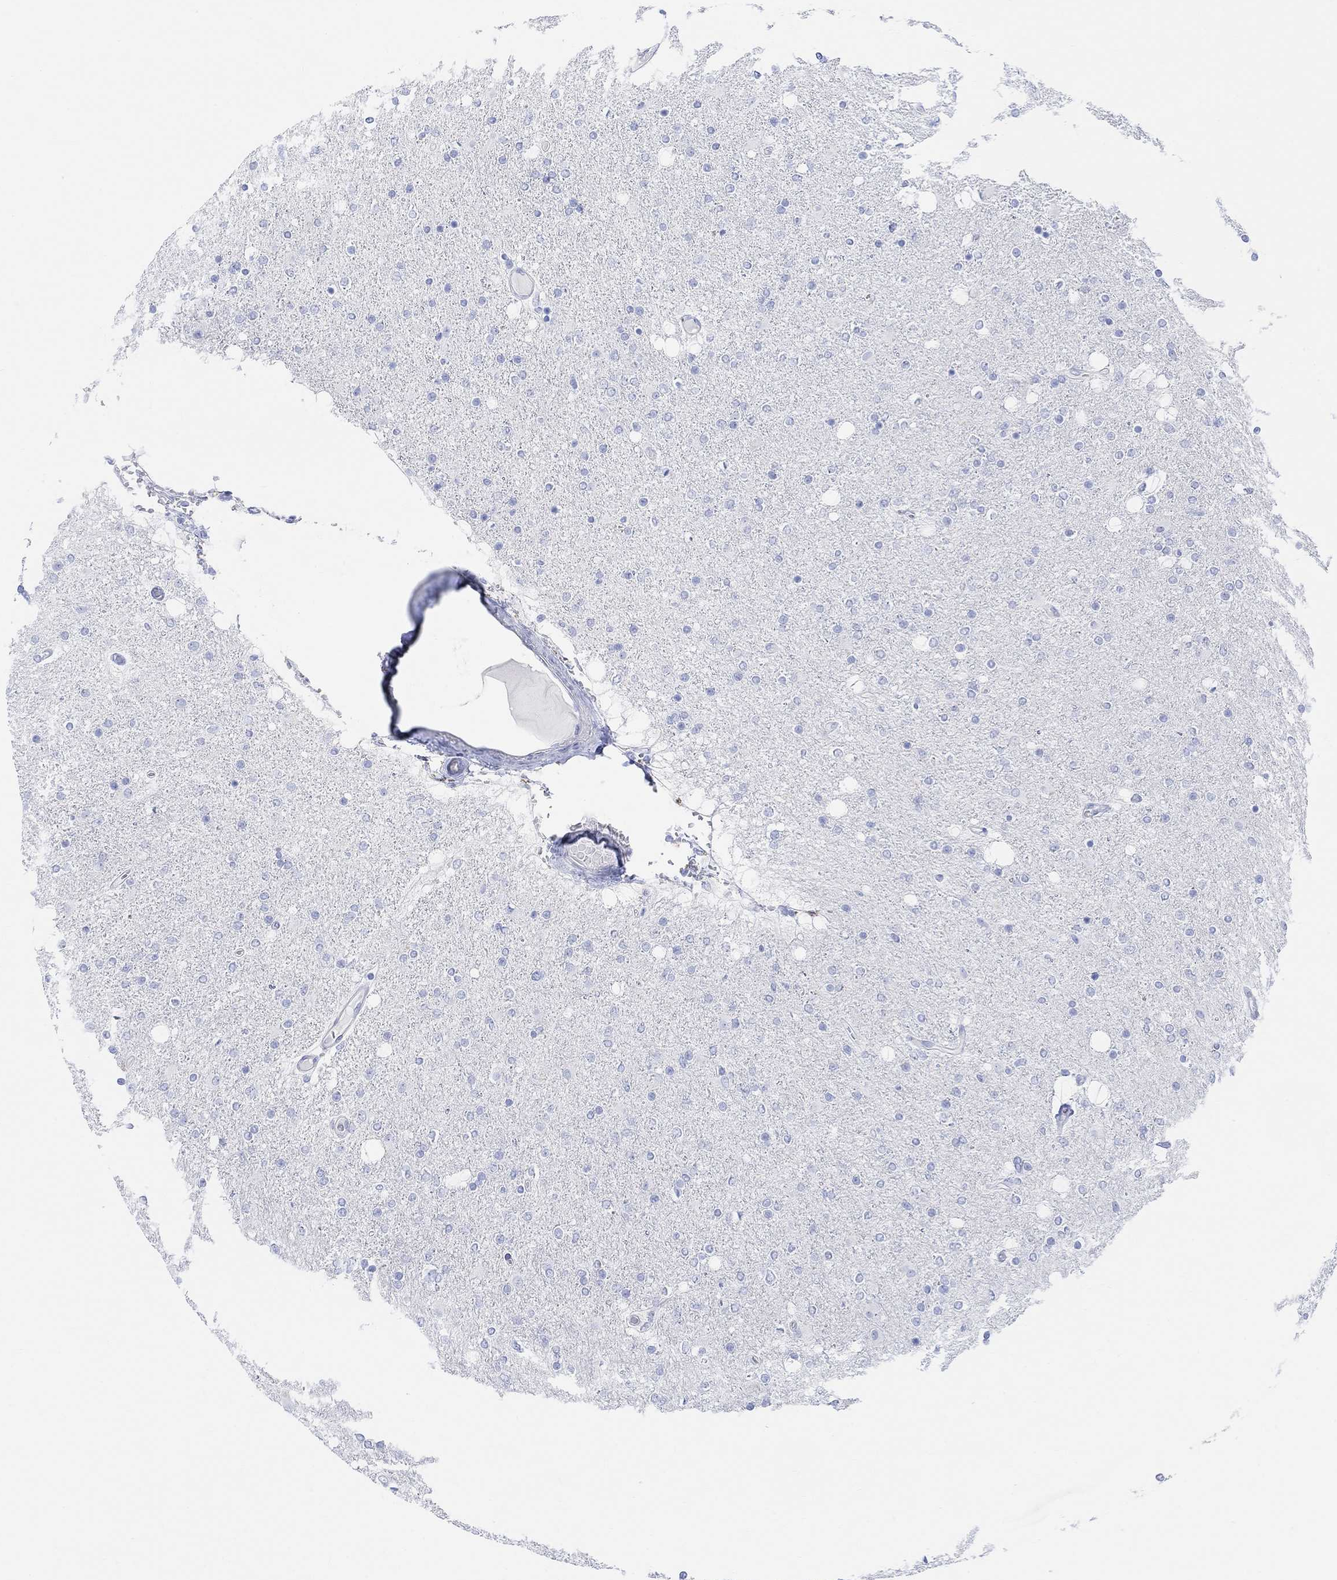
{"staining": {"intensity": "negative", "quantity": "none", "location": "none"}, "tissue": "glioma", "cell_type": "Tumor cells", "image_type": "cancer", "snomed": [{"axis": "morphology", "description": "Glioma, malignant, High grade"}, {"axis": "topography", "description": "Cerebral cortex"}], "caption": "An image of glioma stained for a protein reveals no brown staining in tumor cells.", "gene": "GNG13", "patient": {"sex": "male", "age": 70}}